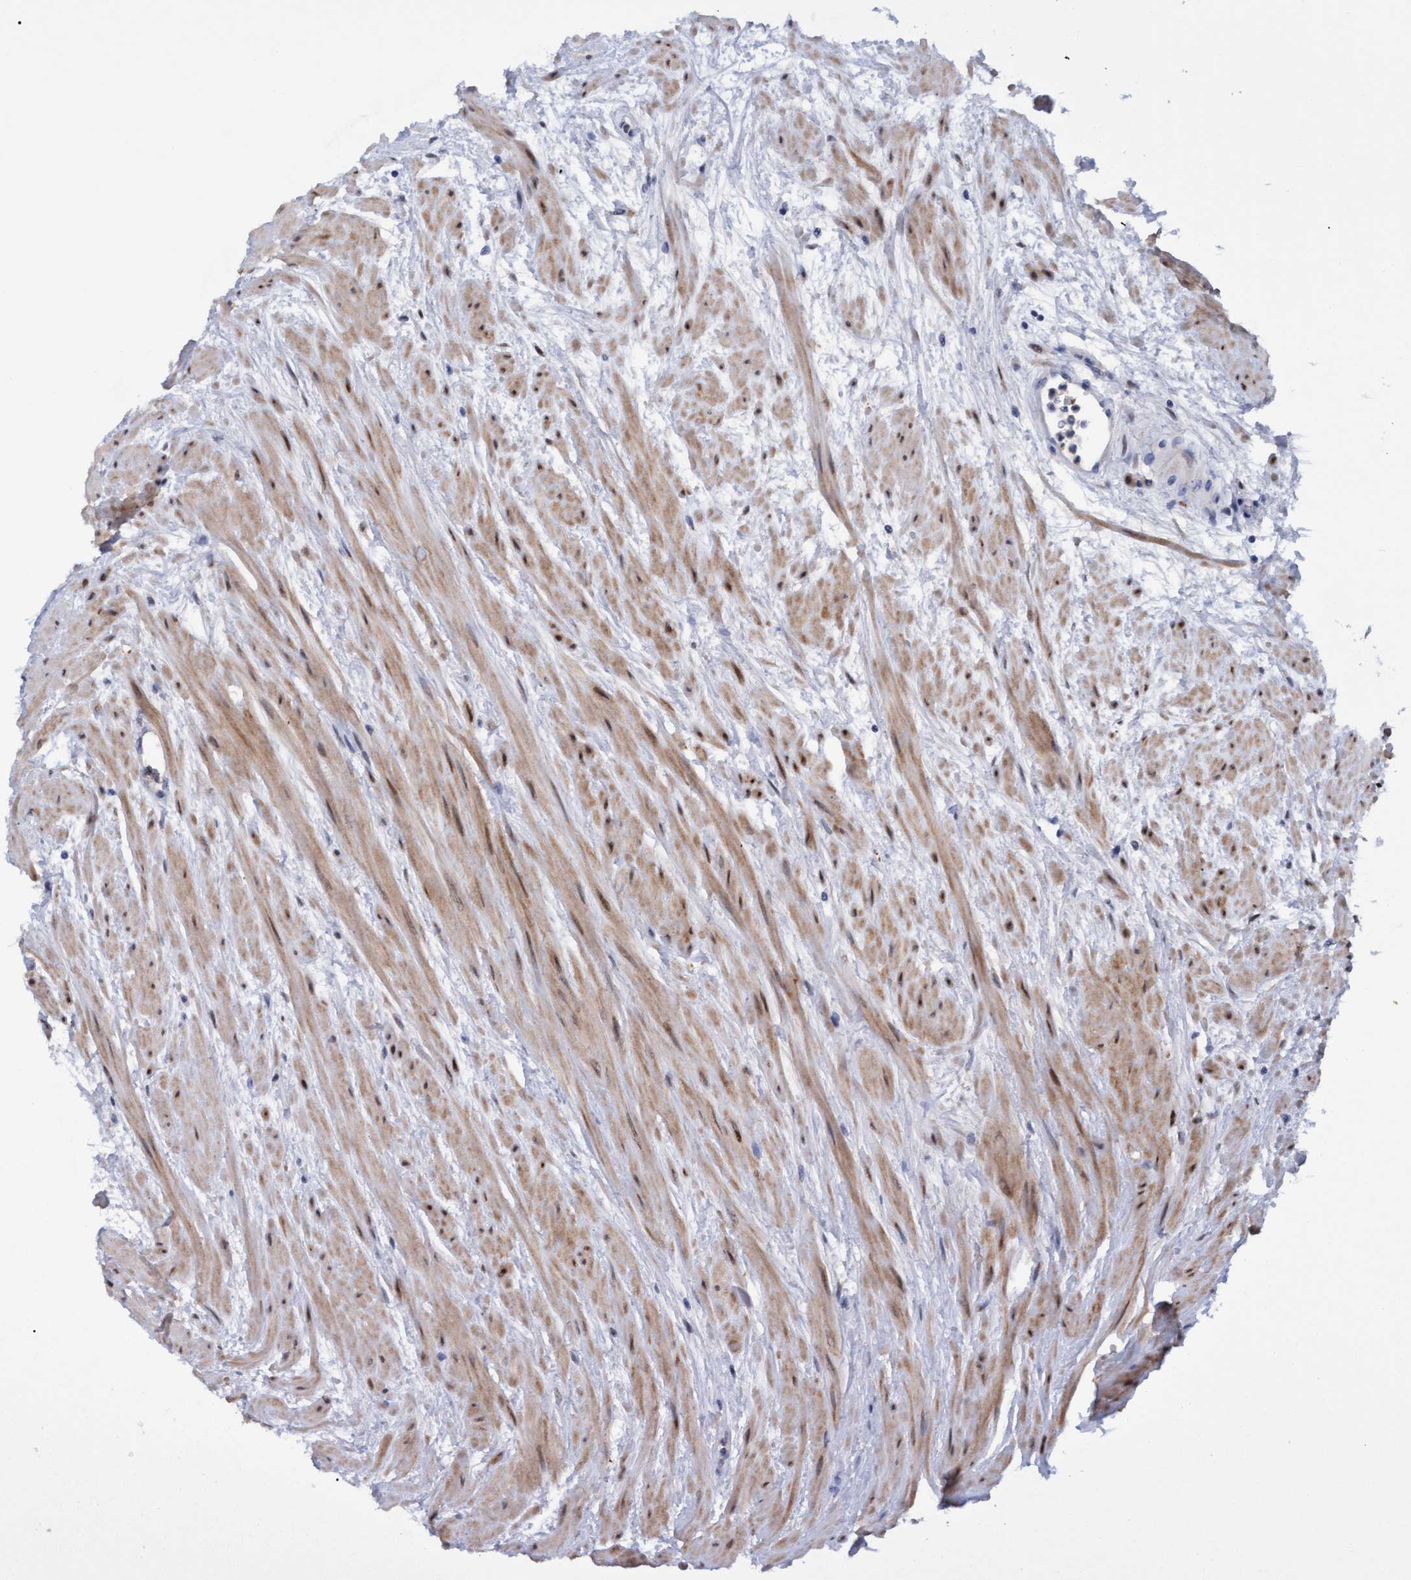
{"staining": {"intensity": "strong", "quantity": ">75%", "location": "cytoplasmic/membranous,nuclear"}, "tissue": "prostate cancer", "cell_type": "Tumor cells", "image_type": "cancer", "snomed": [{"axis": "morphology", "description": "Adenocarcinoma, High grade"}, {"axis": "topography", "description": "Prostate"}], "caption": "This is an image of immunohistochemistry staining of prostate high-grade adenocarcinoma, which shows strong staining in the cytoplasmic/membranous and nuclear of tumor cells.", "gene": "PINX1", "patient": {"sex": "male", "age": 55}}